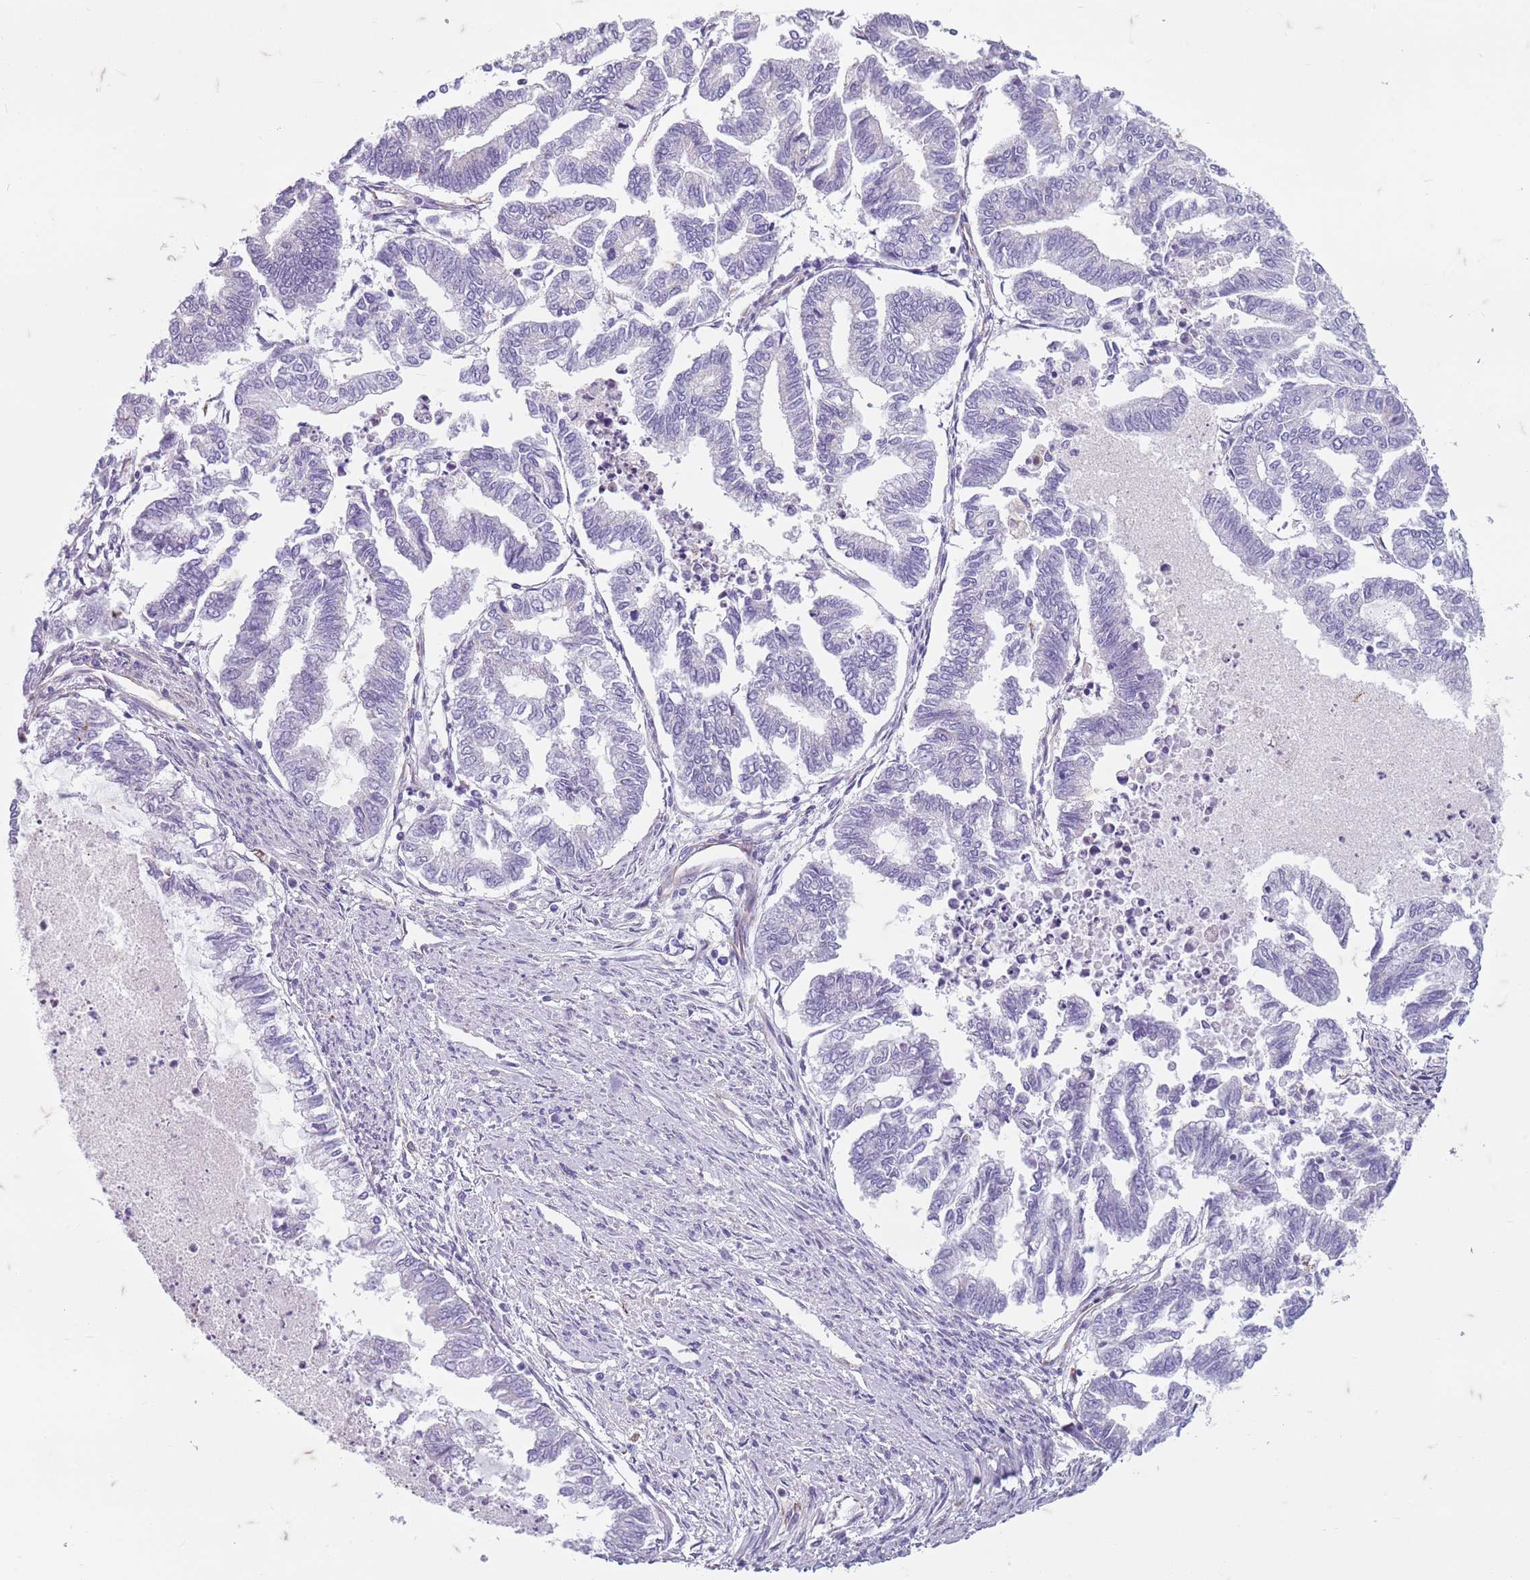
{"staining": {"intensity": "negative", "quantity": "none", "location": "none"}, "tissue": "endometrial cancer", "cell_type": "Tumor cells", "image_type": "cancer", "snomed": [{"axis": "morphology", "description": "Adenocarcinoma, NOS"}, {"axis": "topography", "description": "Endometrium"}], "caption": "The micrograph displays no staining of tumor cells in endometrial cancer. Nuclei are stained in blue.", "gene": "TAS2R38", "patient": {"sex": "female", "age": 79}}